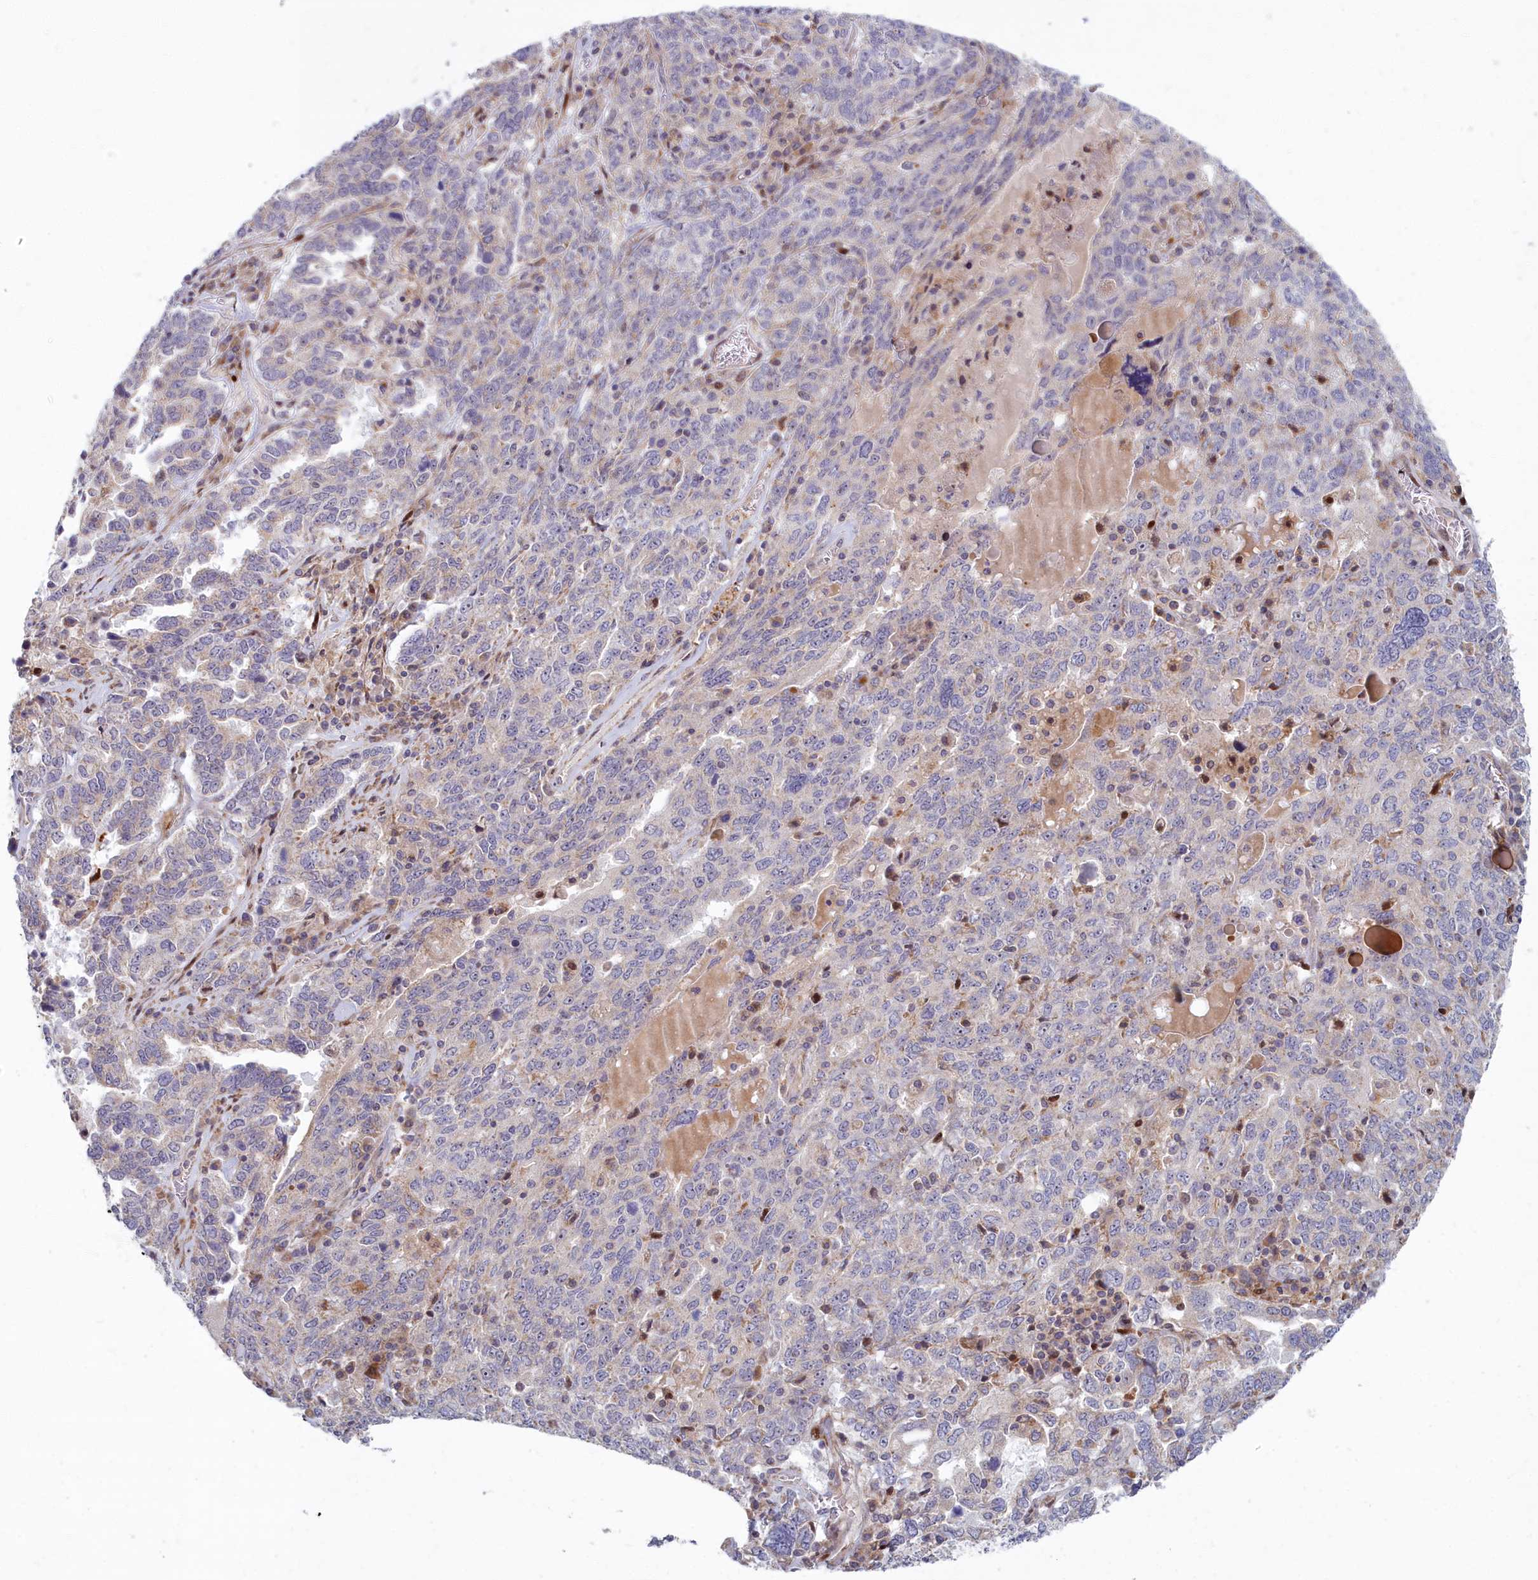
{"staining": {"intensity": "negative", "quantity": "none", "location": "none"}, "tissue": "ovarian cancer", "cell_type": "Tumor cells", "image_type": "cancer", "snomed": [{"axis": "morphology", "description": "Carcinoma, endometroid"}, {"axis": "topography", "description": "Ovary"}], "caption": "This image is of endometroid carcinoma (ovarian) stained with immunohistochemistry to label a protein in brown with the nuclei are counter-stained blue. There is no staining in tumor cells.", "gene": "C15orf40", "patient": {"sex": "female", "age": 62}}